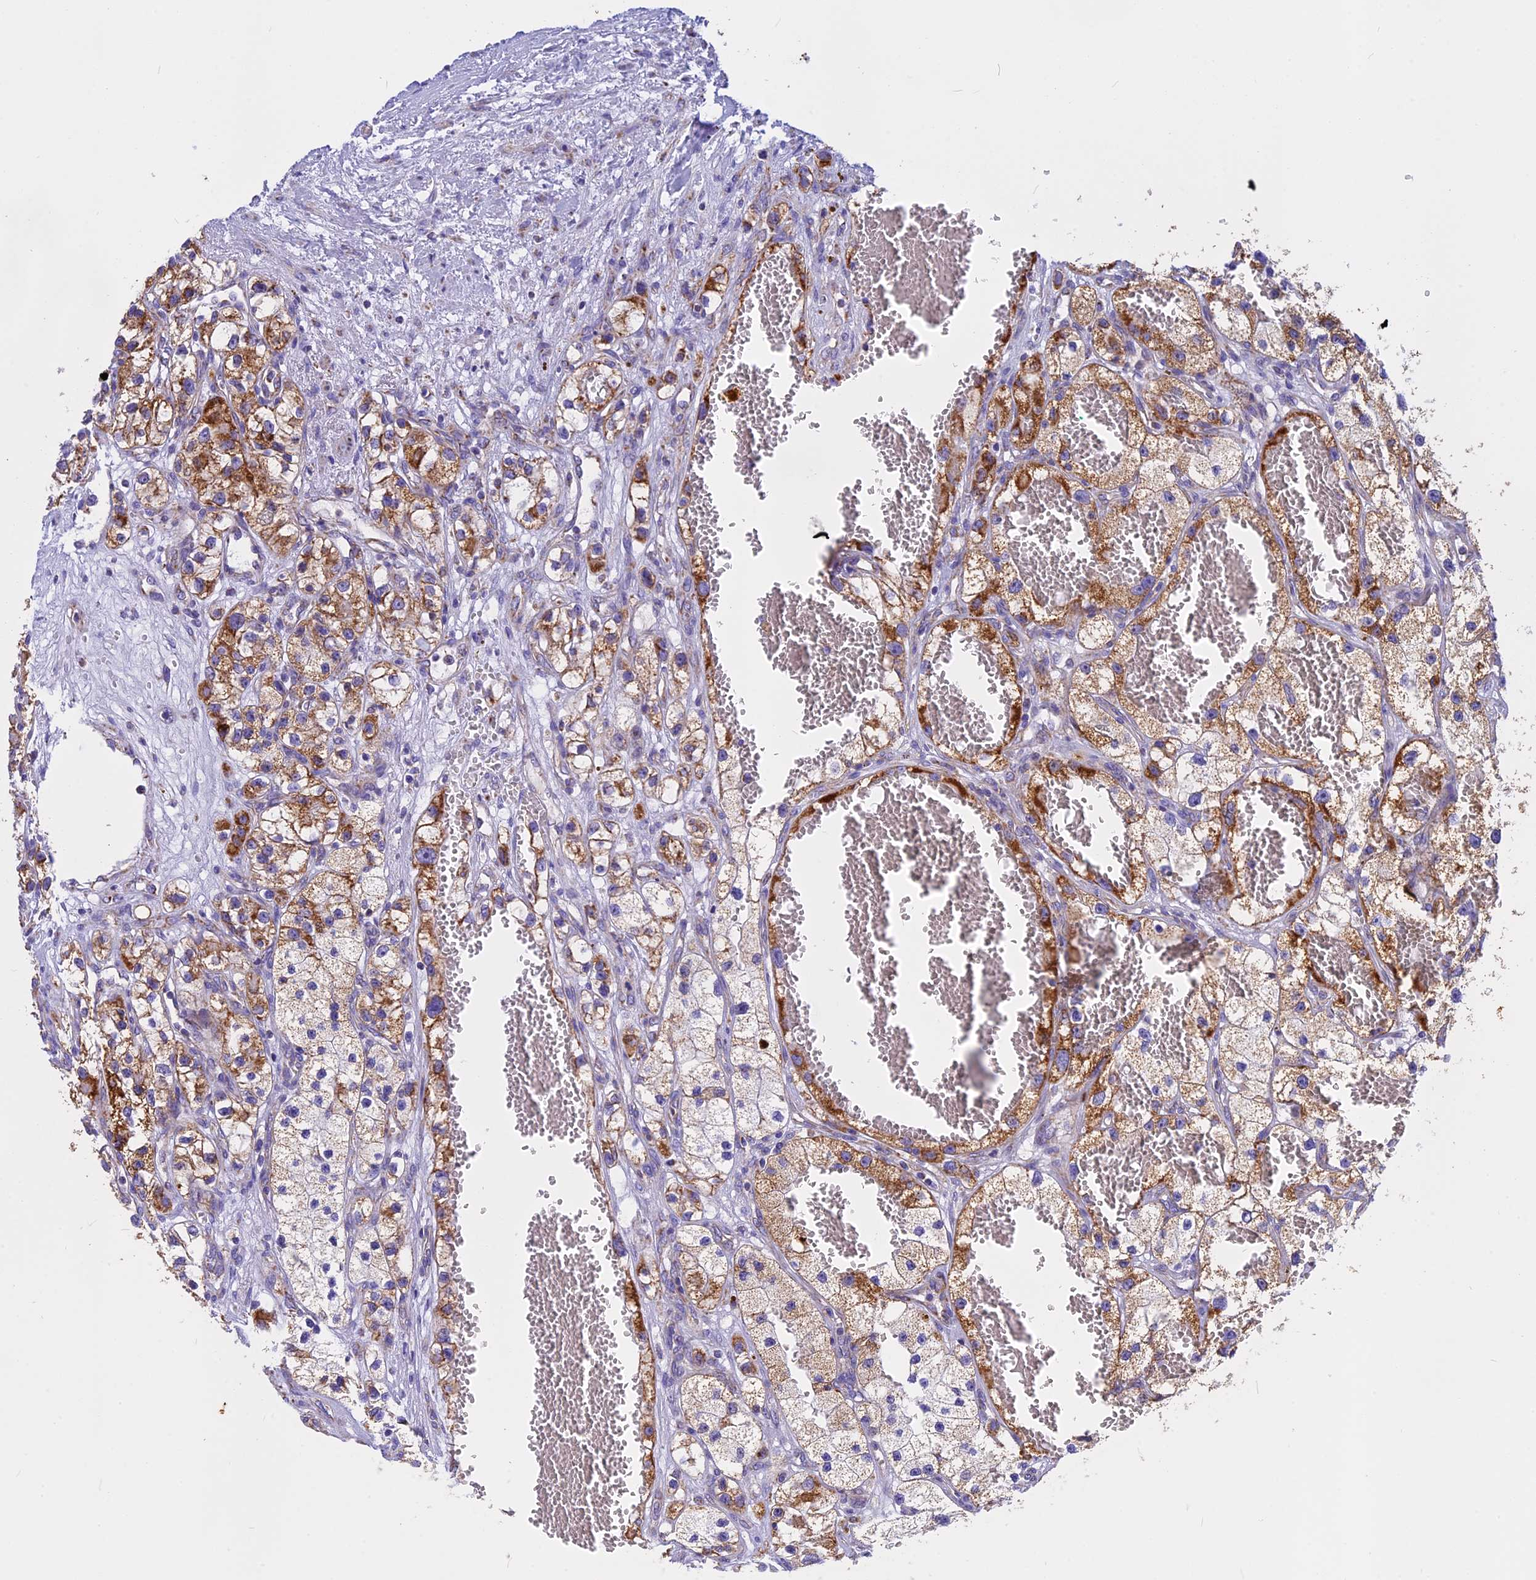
{"staining": {"intensity": "moderate", "quantity": ">75%", "location": "cytoplasmic/membranous"}, "tissue": "renal cancer", "cell_type": "Tumor cells", "image_type": "cancer", "snomed": [{"axis": "morphology", "description": "Adenocarcinoma, NOS"}, {"axis": "topography", "description": "Kidney"}], "caption": "Immunohistochemistry (IHC) (DAB (3,3'-diaminobenzidine)) staining of renal cancer reveals moderate cytoplasmic/membranous protein expression in about >75% of tumor cells. Ihc stains the protein of interest in brown and the nuclei are stained blue.", "gene": "VDAC2", "patient": {"sex": "female", "age": 57}}